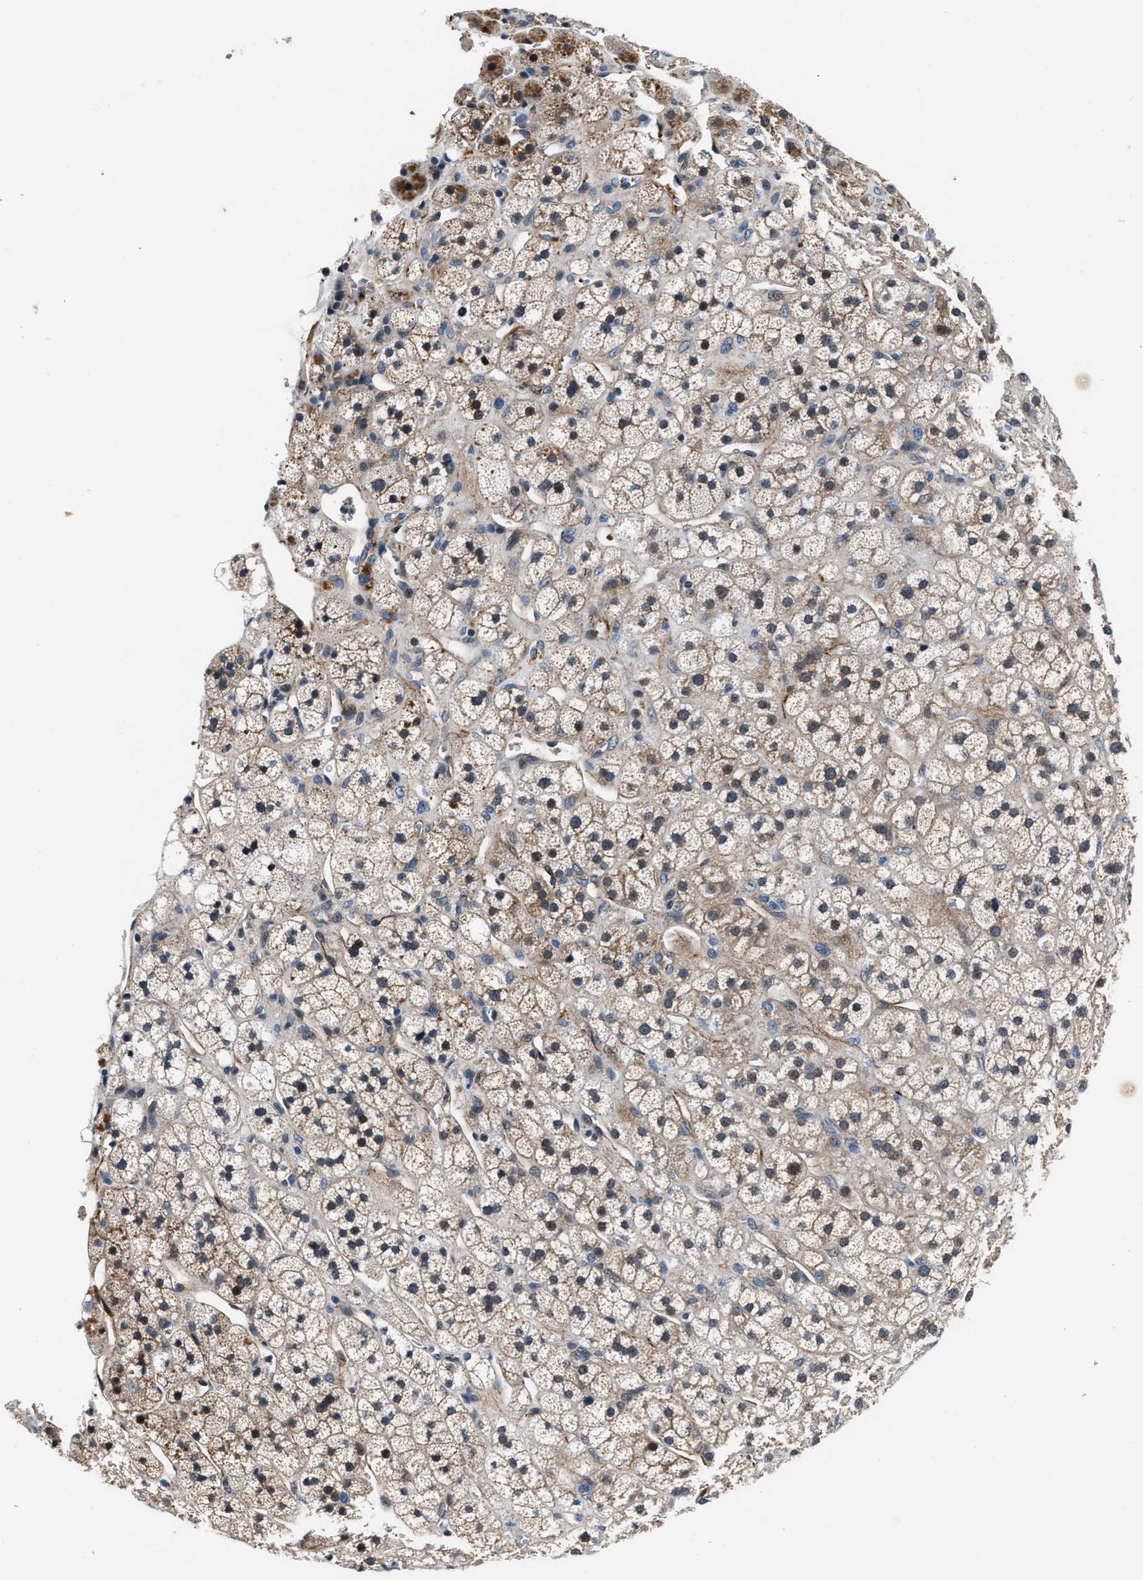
{"staining": {"intensity": "weak", "quantity": ">75%", "location": "cytoplasmic/membranous"}, "tissue": "adrenal gland", "cell_type": "Glandular cells", "image_type": "normal", "snomed": [{"axis": "morphology", "description": "Normal tissue, NOS"}, {"axis": "topography", "description": "Adrenal gland"}], "caption": "DAB (3,3'-diaminobenzidine) immunohistochemical staining of normal human adrenal gland reveals weak cytoplasmic/membranous protein staining in approximately >75% of glandular cells.", "gene": "MPDZ", "patient": {"sex": "male", "age": 56}}